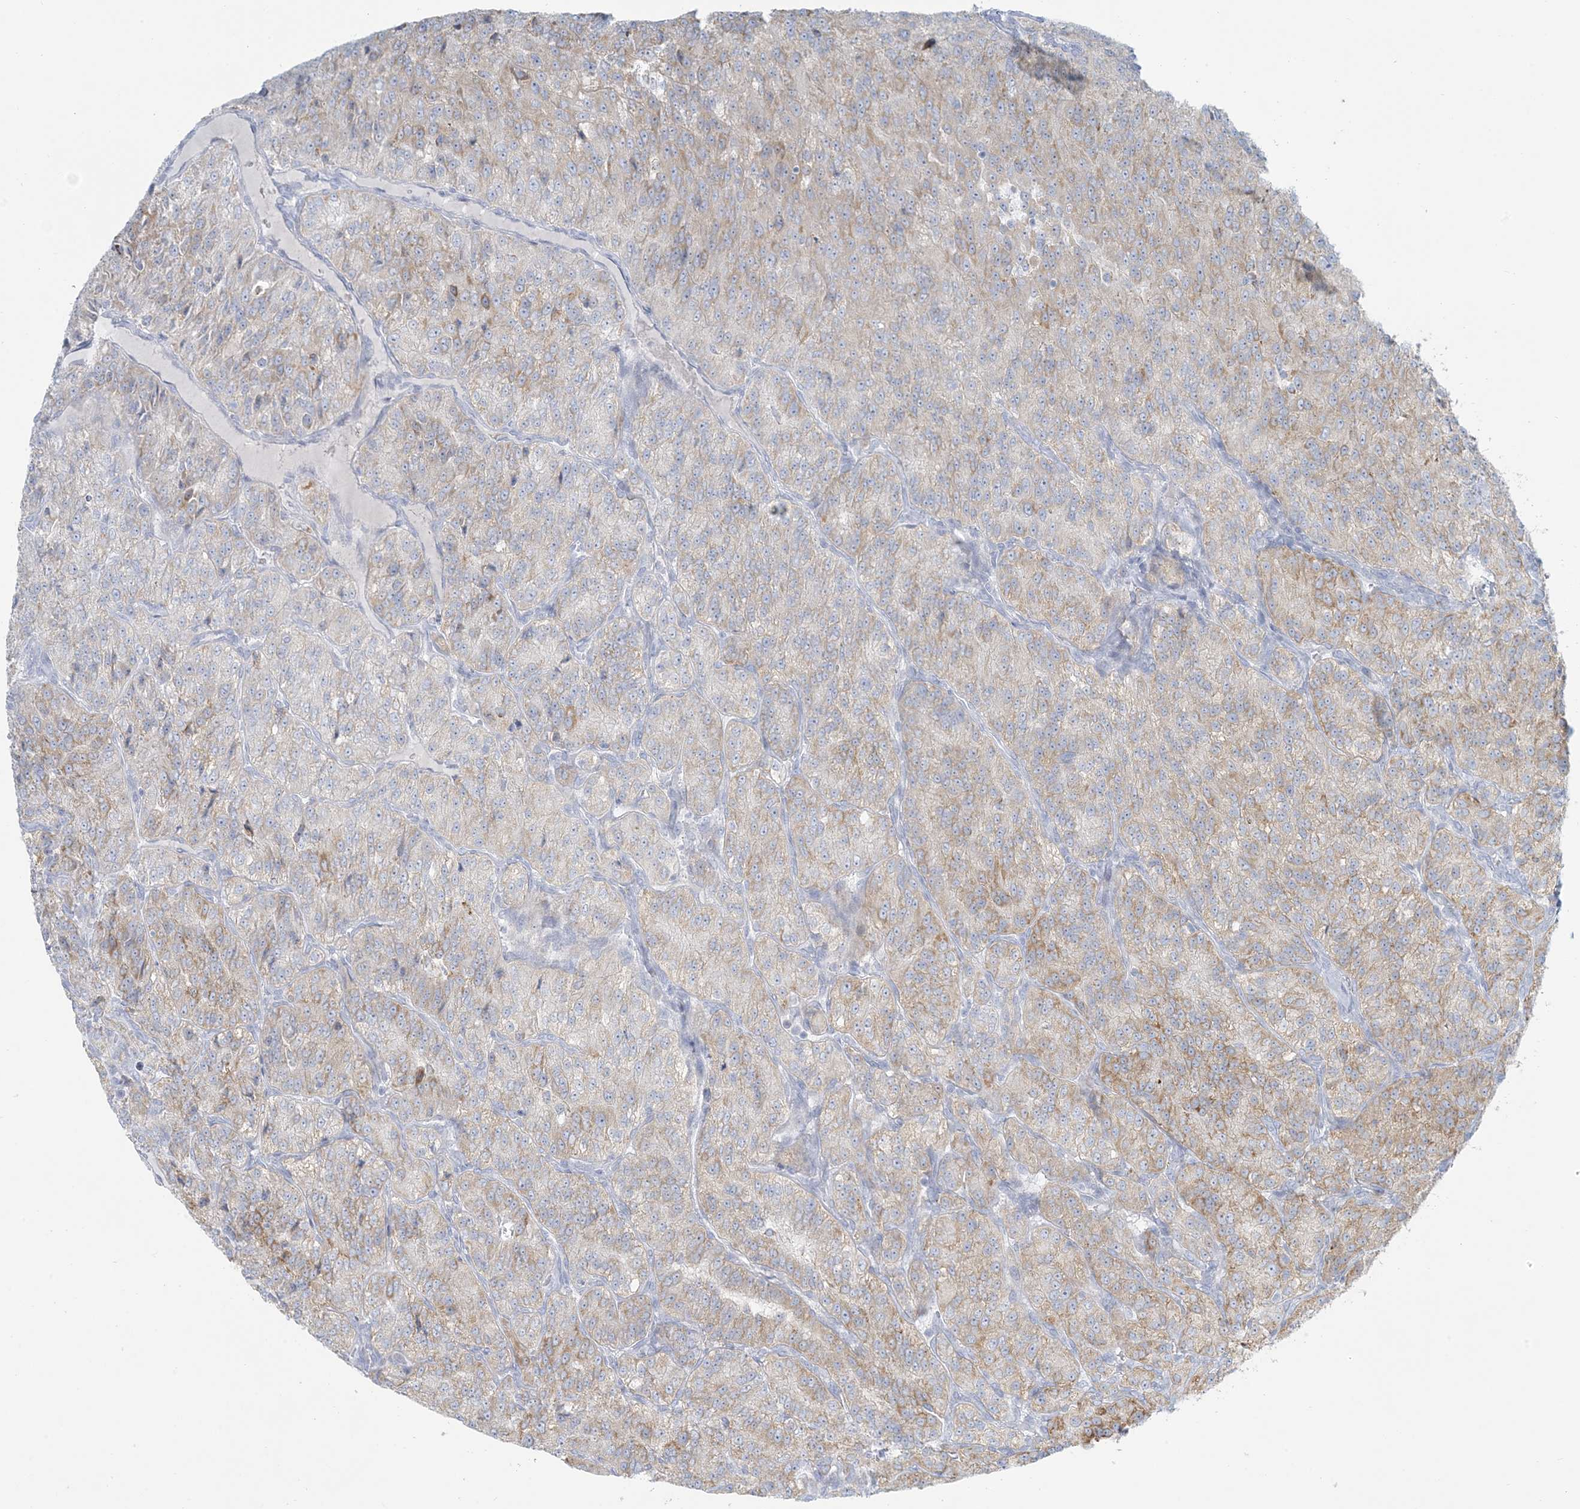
{"staining": {"intensity": "weak", "quantity": "25%-75%", "location": "cytoplasmic/membranous"}, "tissue": "renal cancer", "cell_type": "Tumor cells", "image_type": "cancer", "snomed": [{"axis": "morphology", "description": "Adenocarcinoma, NOS"}, {"axis": "topography", "description": "Kidney"}], "caption": "This histopathology image demonstrates adenocarcinoma (renal) stained with immunohistochemistry (IHC) to label a protein in brown. The cytoplasmic/membranous of tumor cells show weak positivity for the protein. Nuclei are counter-stained blue.", "gene": "ZDHHC4", "patient": {"sex": "female", "age": 63}}